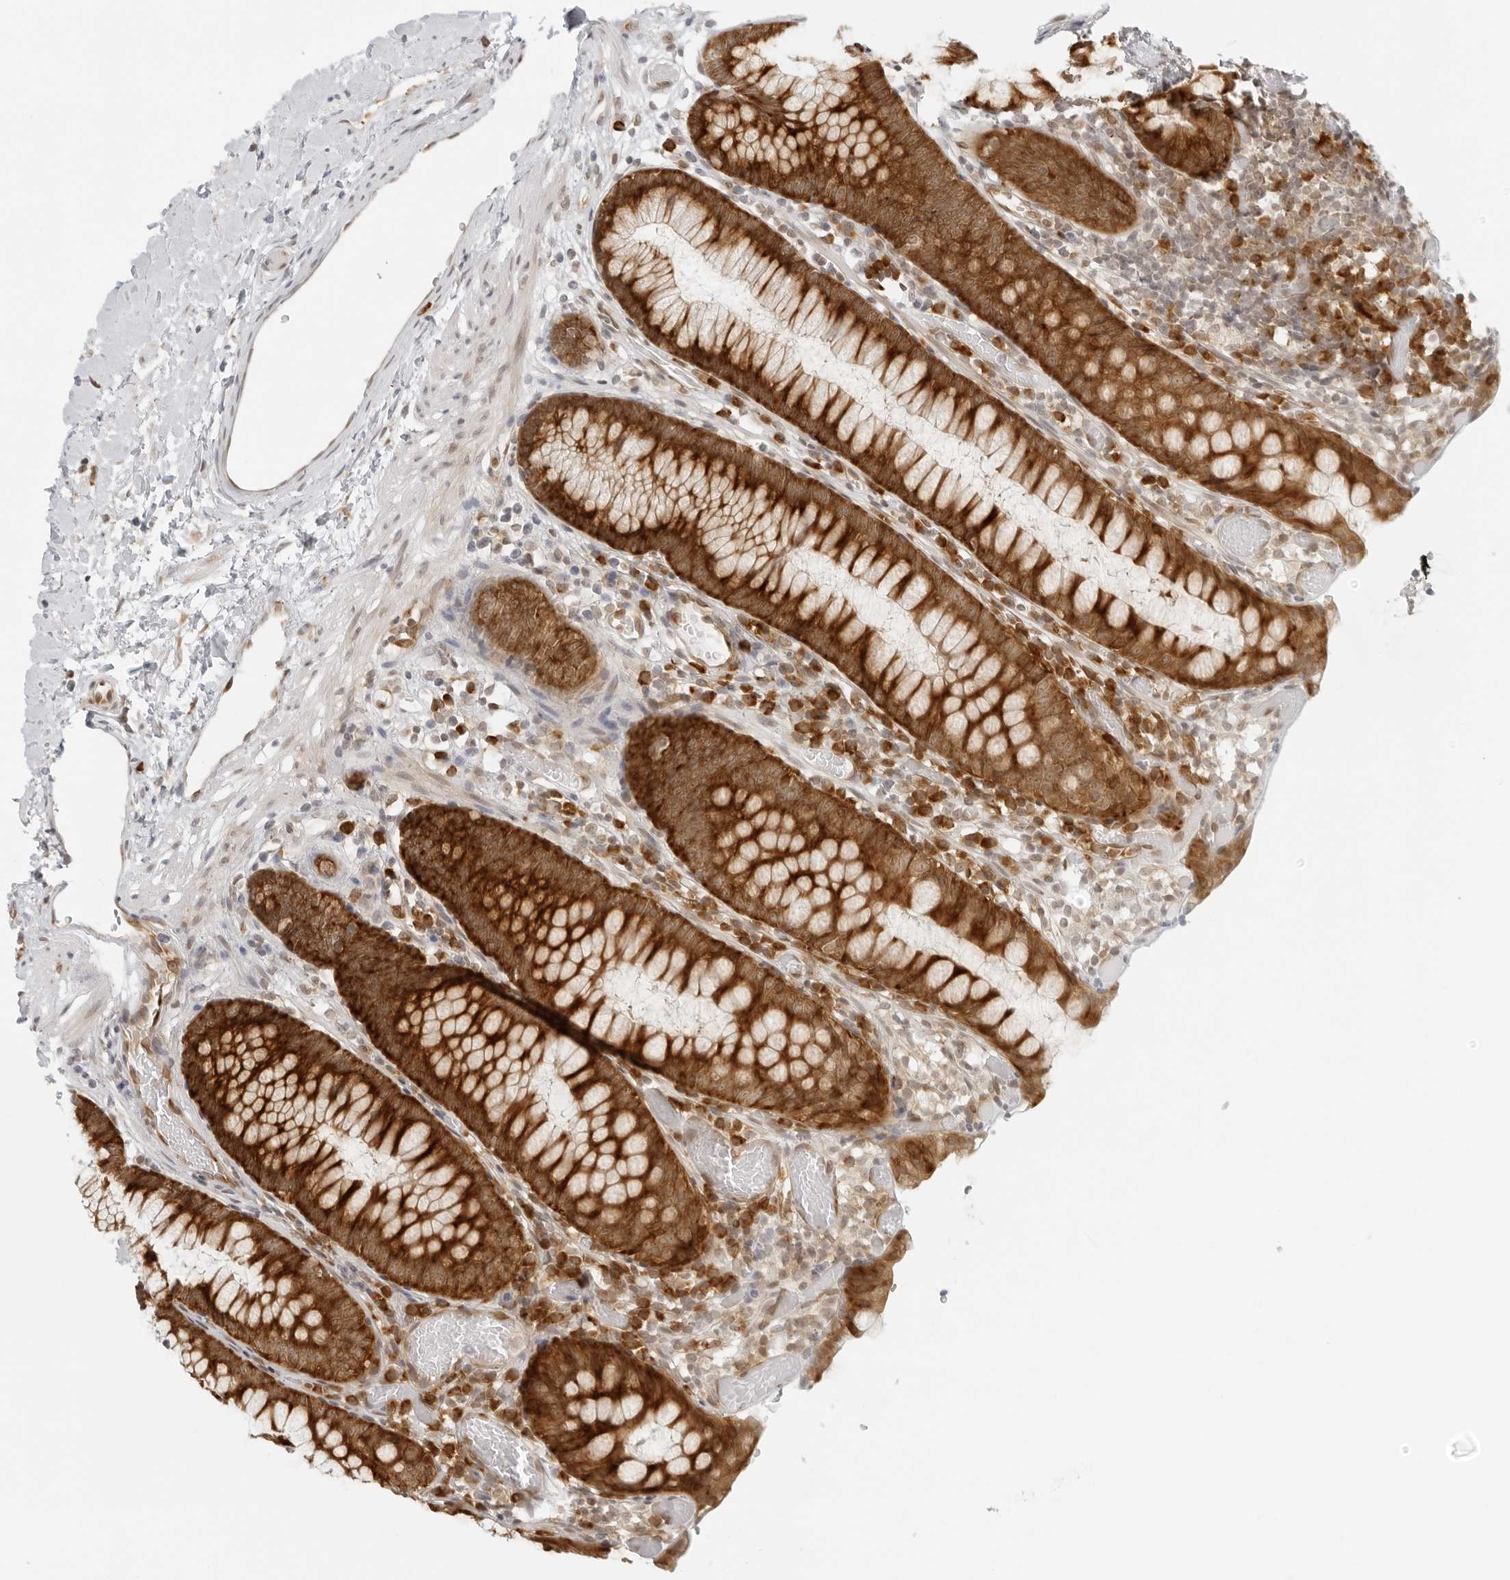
{"staining": {"intensity": "weak", "quantity": ">75%", "location": "cytoplasmic/membranous,nuclear"}, "tissue": "colon", "cell_type": "Endothelial cells", "image_type": "normal", "snomed": [{"axis": "morphology", "description": "Normal tissue, NOS"}, {"axis": "topography", "description": "Colon"}], "caption": "Colon stained for a protein reveals weak cytoplasmic/membranous,nuclear positivity in endothelial cells. (Brightfield microscopy of DAB IHC at high magnification).", "gene": "EIF4G1", "patient": {"sex": "male", "age": 14}}